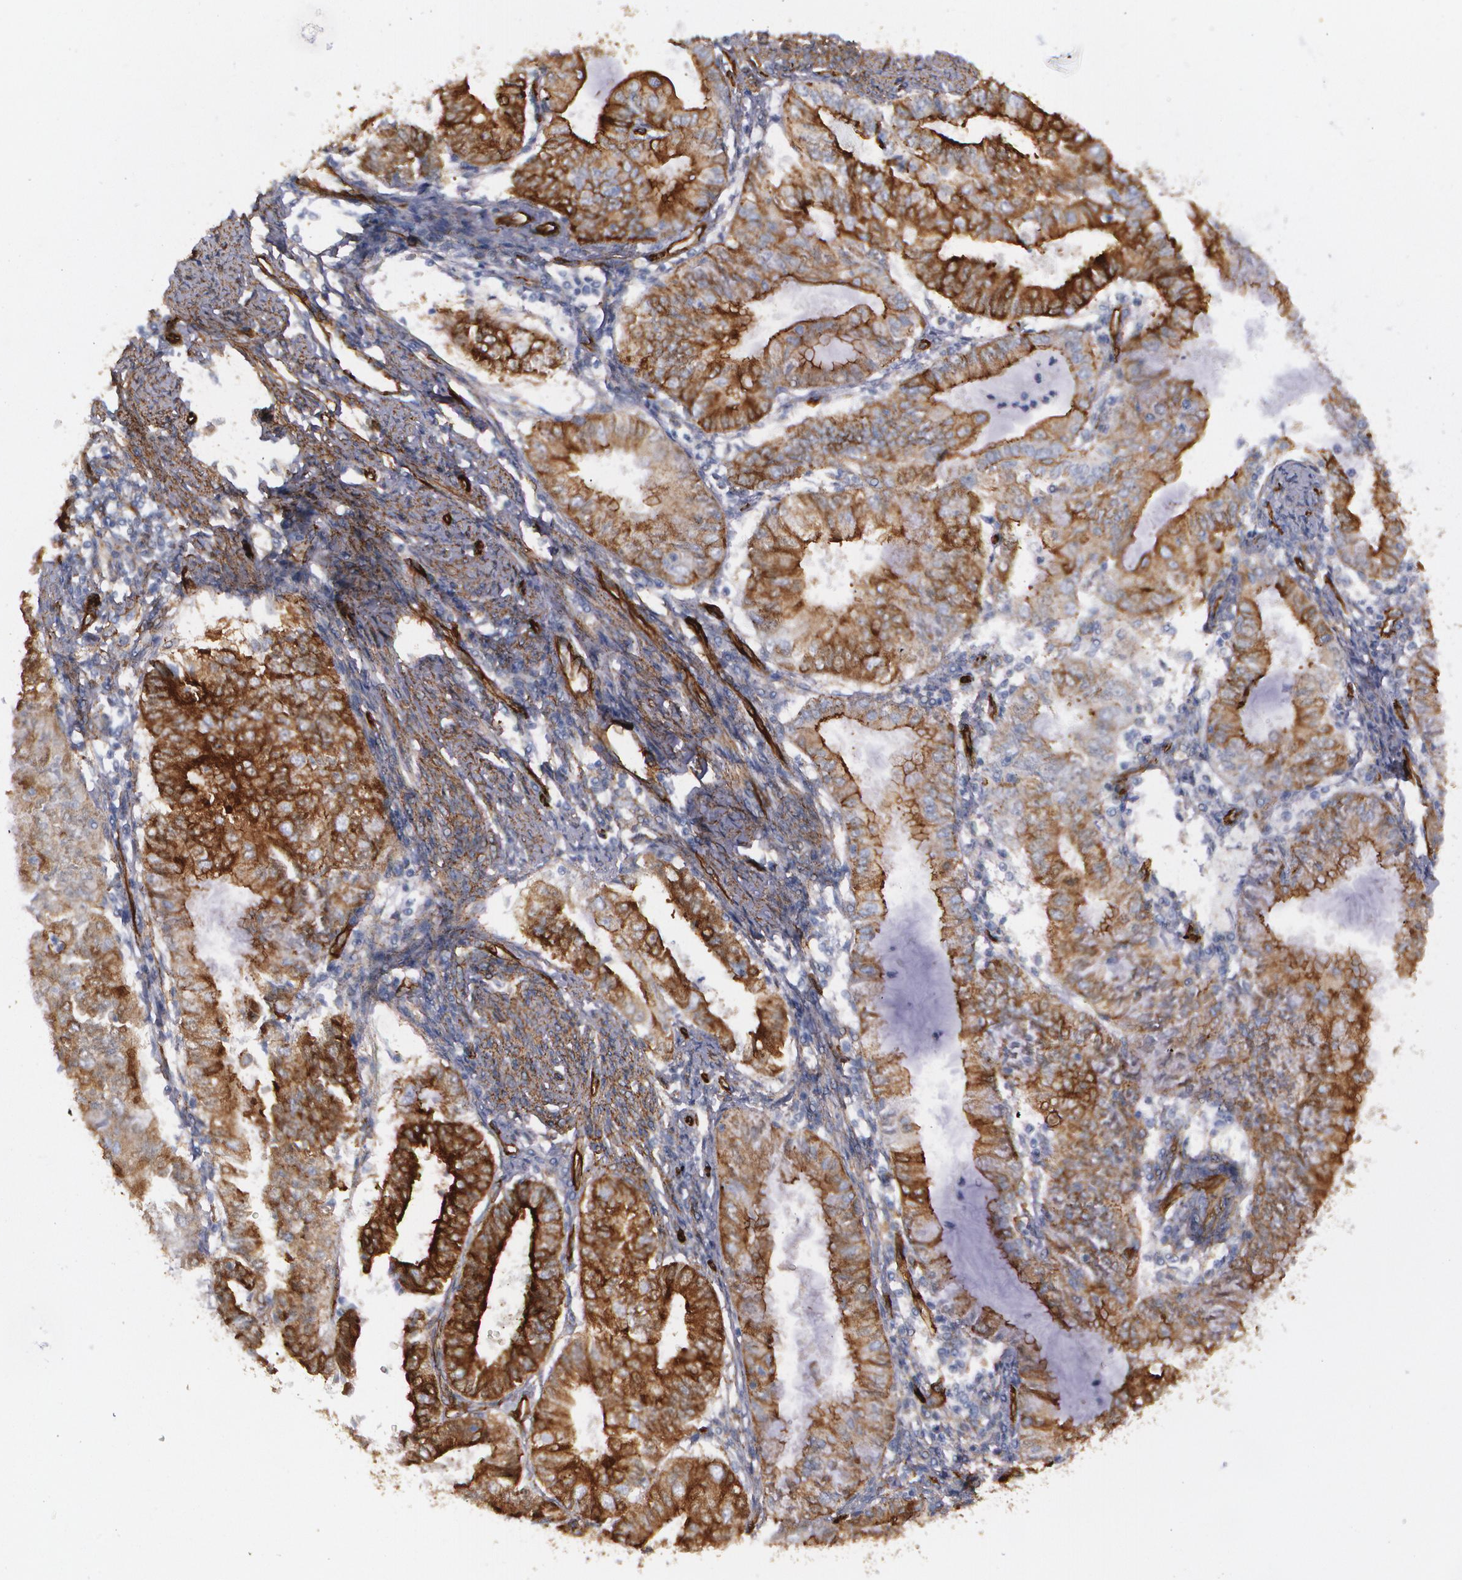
{"staining": {"intensity": "strong", "quantity": ">75%", "location": "cytoplasmic/membranous"}, "tissue": "endometrial cancer", "cell_type": "Tumor cells", "image_type": "cancer", "snomed": [{"axis": "morphology", "description": "Adenocarcinoma, NOS"}, {"axis": "topography", "description": "Endometrium"}], "caption": "Immunohistochemical staining of endometrial cancer displays high levels of strong cytoplasmic/membranous staining in approximately >75% of tumor cells.", "gene": "TJP1", "patient": {"sex": "female", "age": 66}}